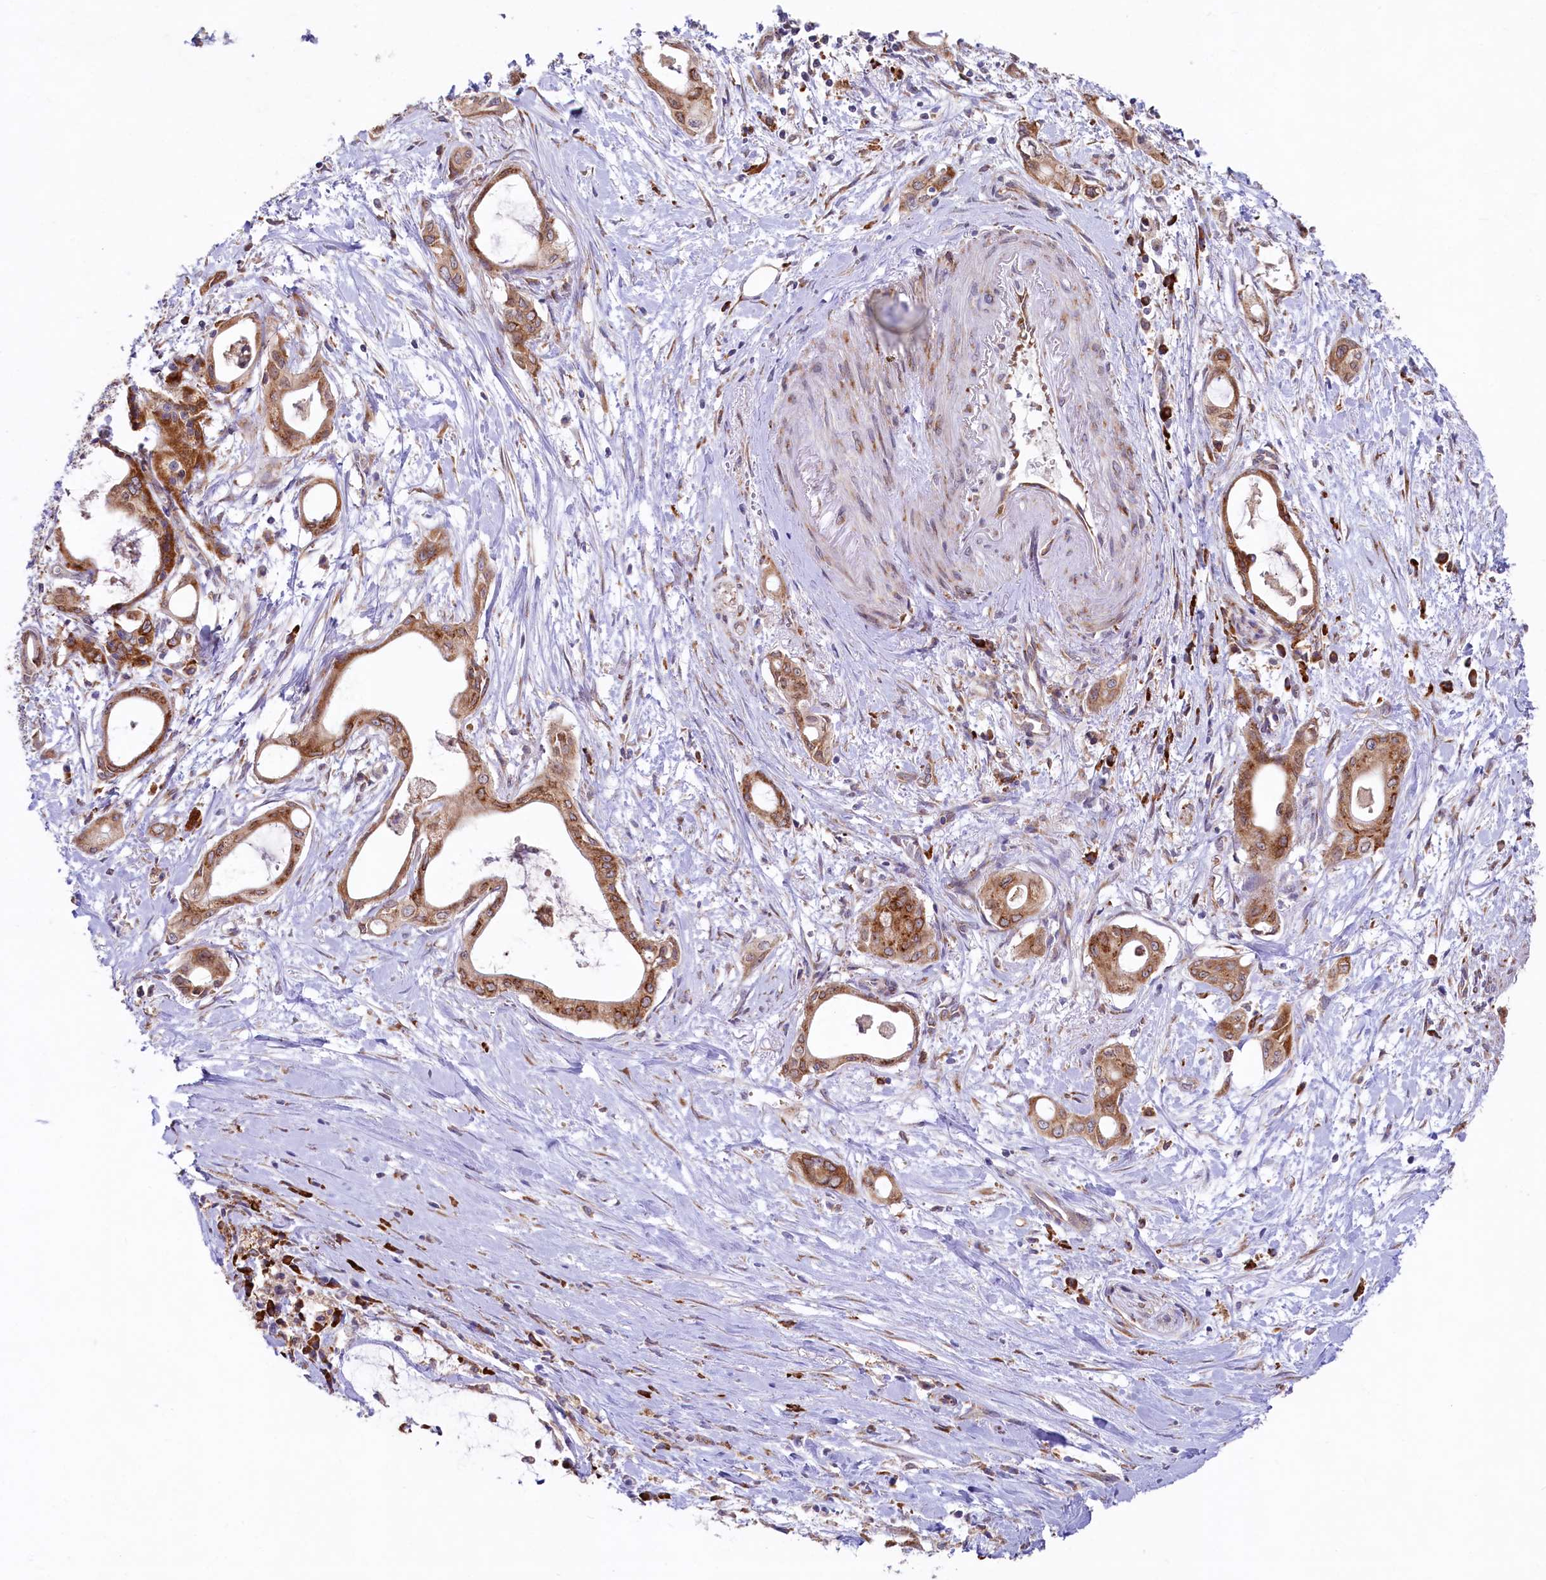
{"staining": {"intensity": "moderate", "quantity": ">75%", "location": "cytoplasmic/membranous"}, "tissue": "pancreatic cancer", "cell_type": "Tumor cells", "image_type": "cancer", "snomed": [{"axis": "morphology", "description": "Adenocarcinoma, NOS"}, {"axis": "topography", "description": "Pancreas"}], "caption": "Adenocarcinoma (pancreatic) stained for a protein (brown) shows moderate cytoplasmic/membranous positive positivity in about >75% of tumor cells.", "gene": "CHID1", "patient": {"sex": "male", "age": 72}}